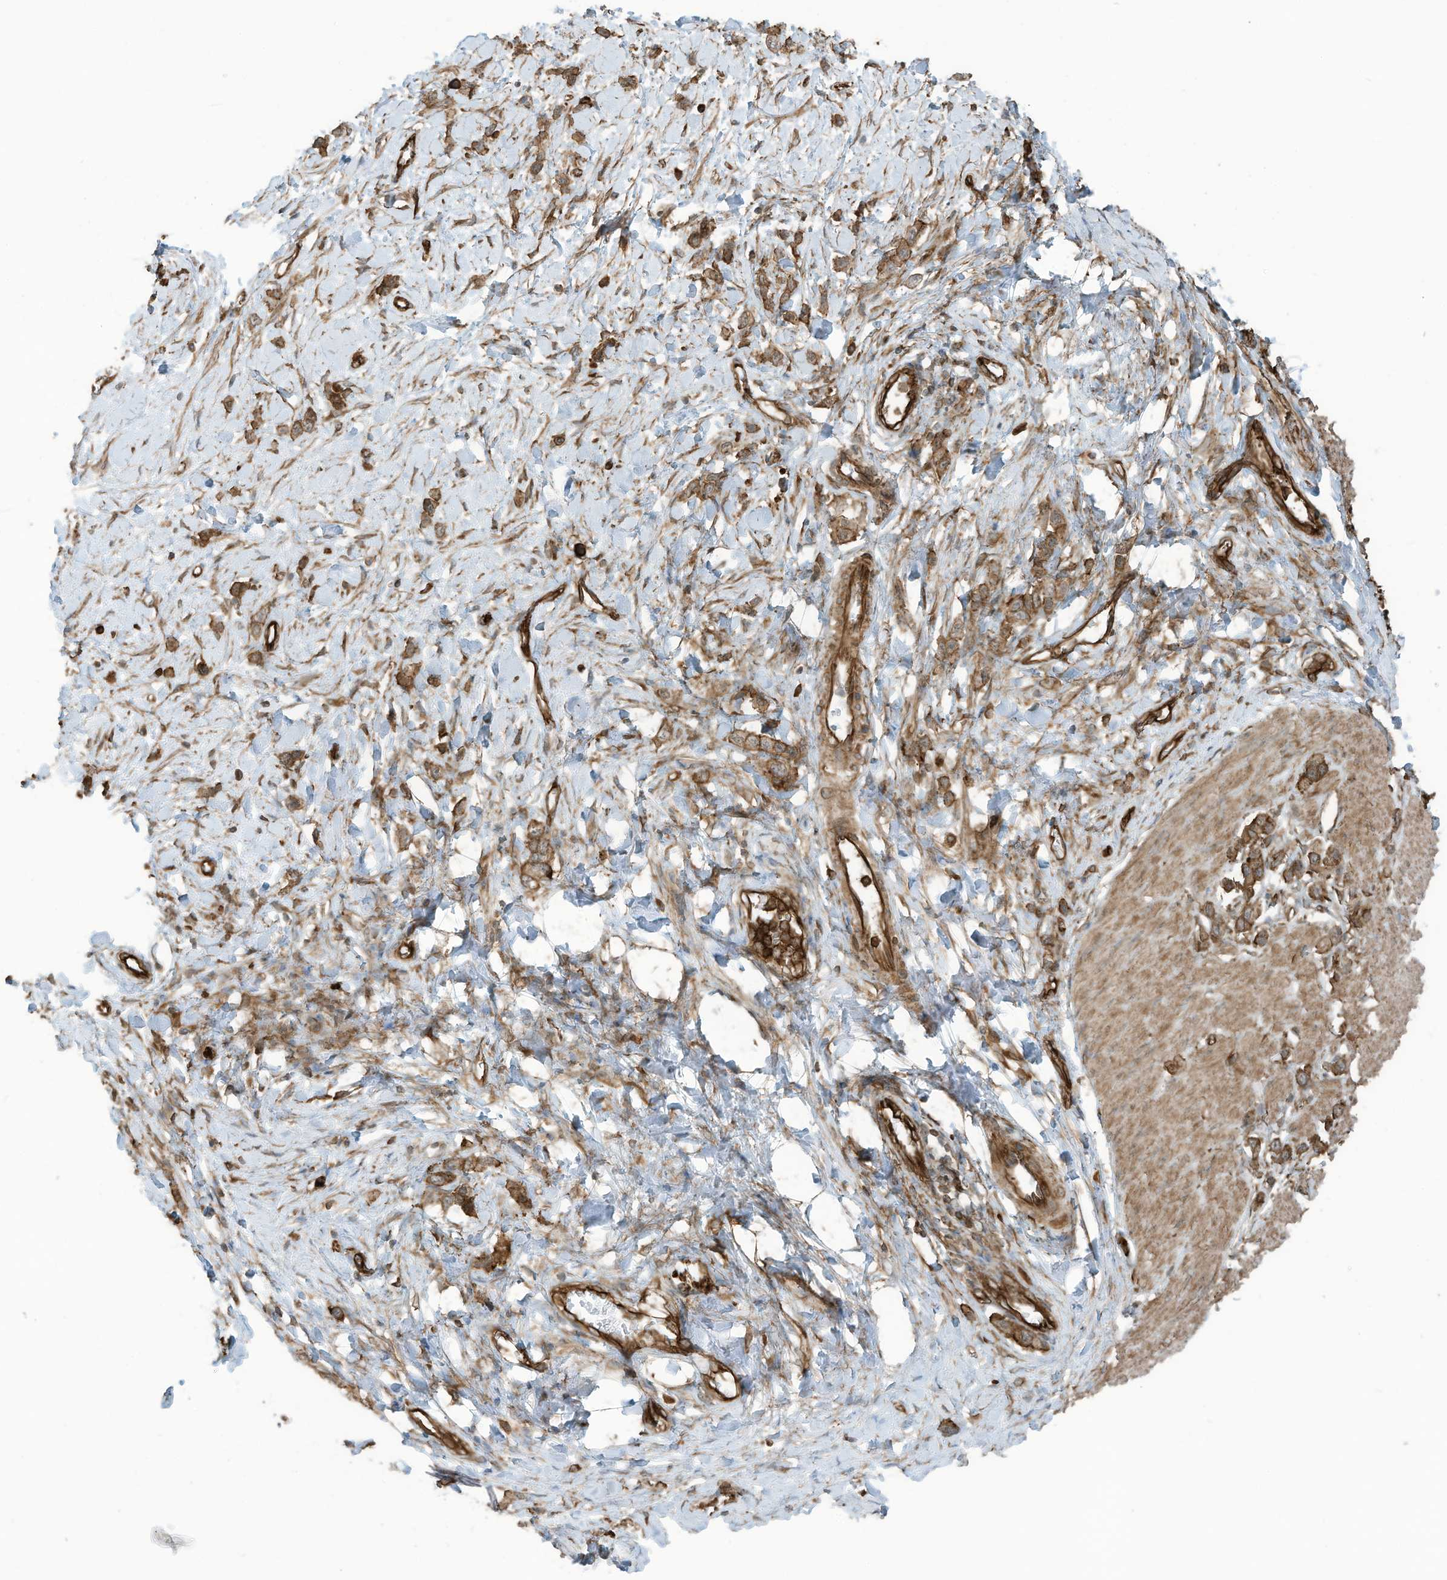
{"staining": {"intensity": "moderate", "quantity": ">75%", "location": "cytoplasmic/membranous"}, "tissue": "stomach cancer", "cell_type": "Tumor cells", "image_type": "cancer", "snomed": [{"axis": "morphology", "description": "Normal tissue, NOS"}, {"axis": "morphology", "description": "Adenocarcinoma, NOS"}, {"axis": "topography", "description": "Stomach, upper"}, {"axis": "topography", "description": "Stomach"}], "caption": "Brown immunohistochemical staining in adenocarcinoma (stomach) displays moderate cytoplasmic/membranous expression in about >75% of tumor cells.", "gene": "SLC9A2", "patient": {"sex": "female", "age": 65}}